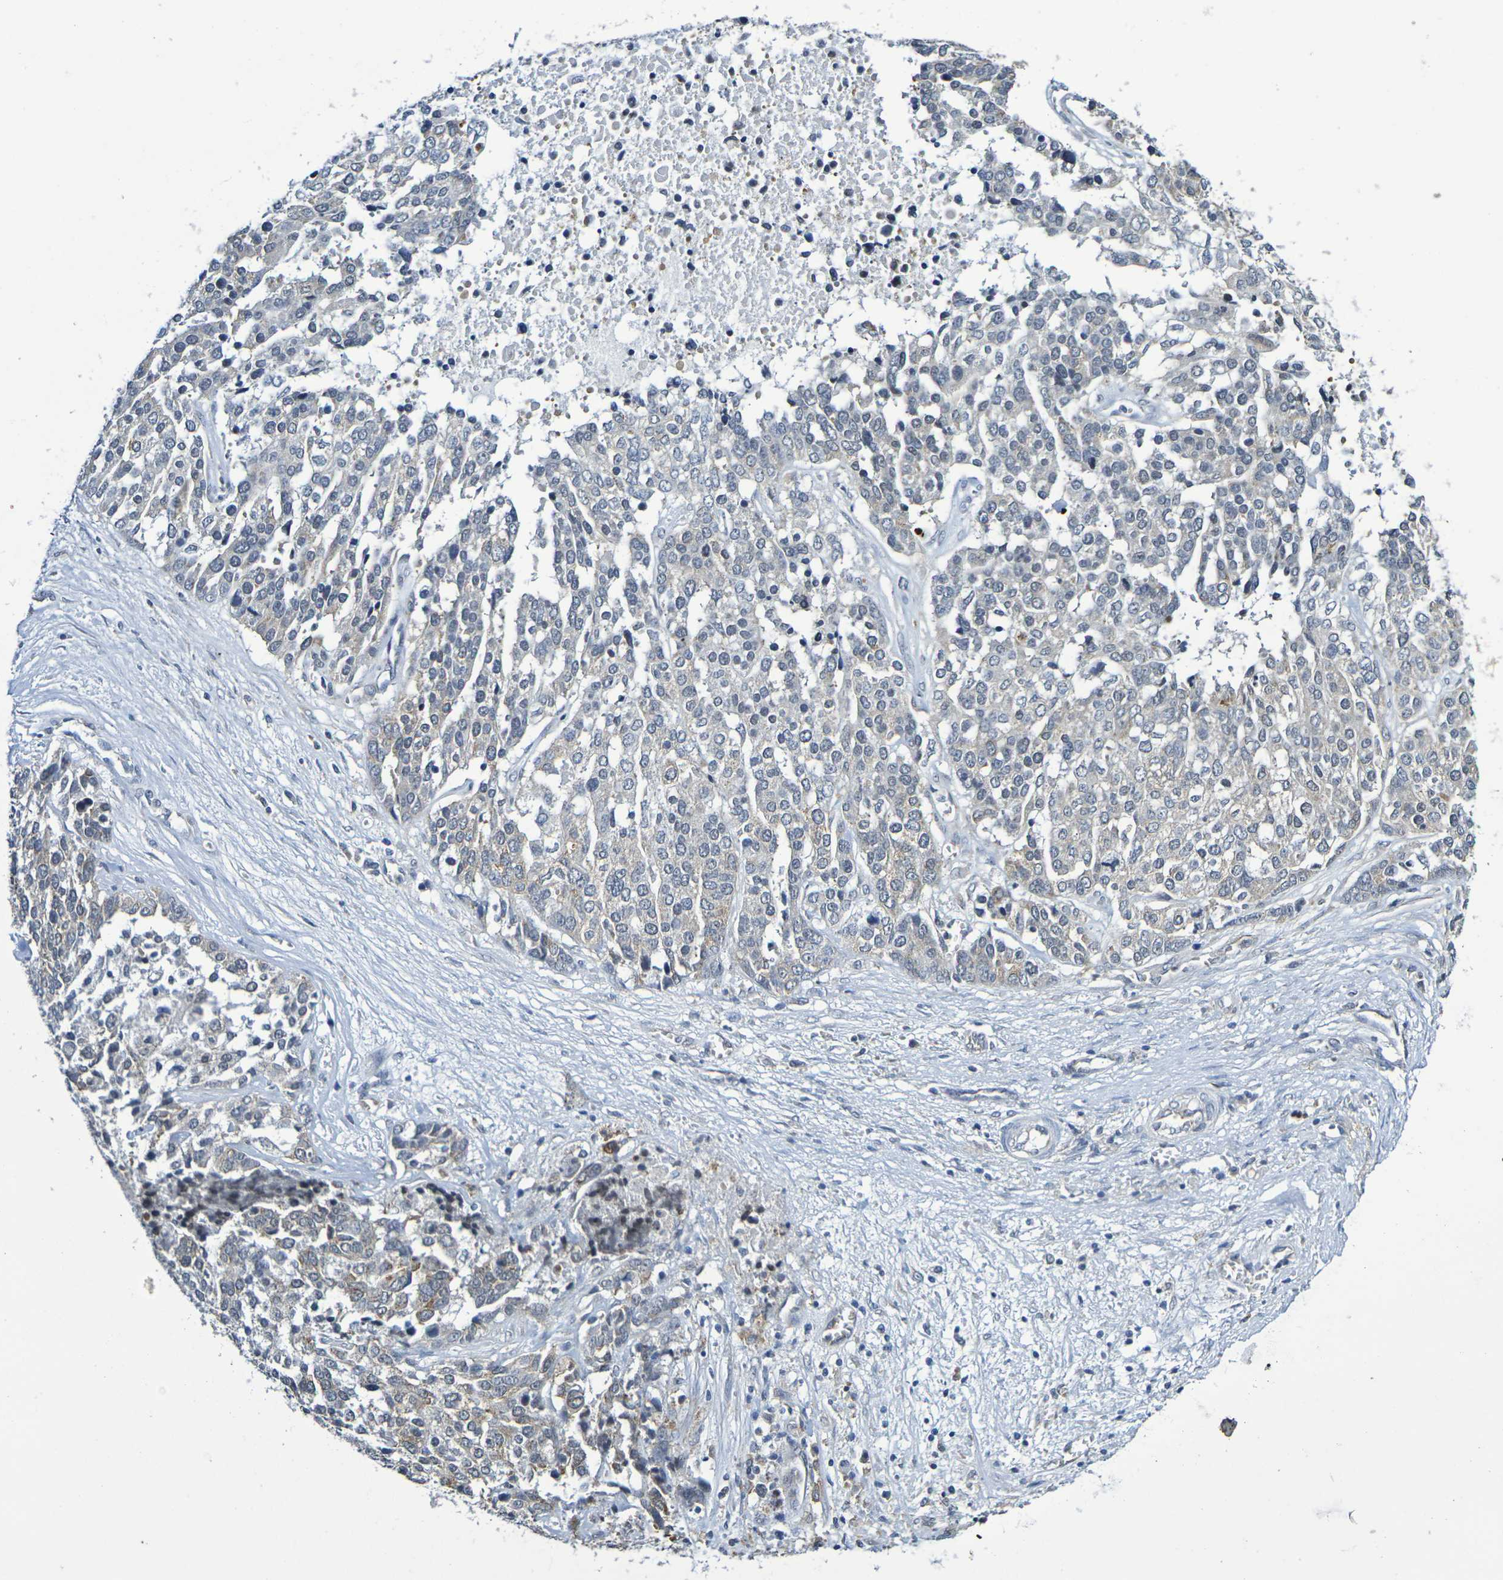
{"staining": {"intensity": "weak", "quantity": ">75%", "location": "cytoplasmic/membranous"}, "tissue": "ovarian cancer", "cell_type": "Tumor cells", "image_type": "cancer", "snomed": [{"axis": "morphology", "description": "Cystadenocarcinoma, serous, NOS"}, {"axis": "topography", "description": "Ovary"}], "caption": "An image of ovarian cancer stained for a protein shows weak cytoplasmic/membranous brown staining in tumor cells.", "gene": "CHRNB1", "patient": {"sex": "female", "age": 44}}